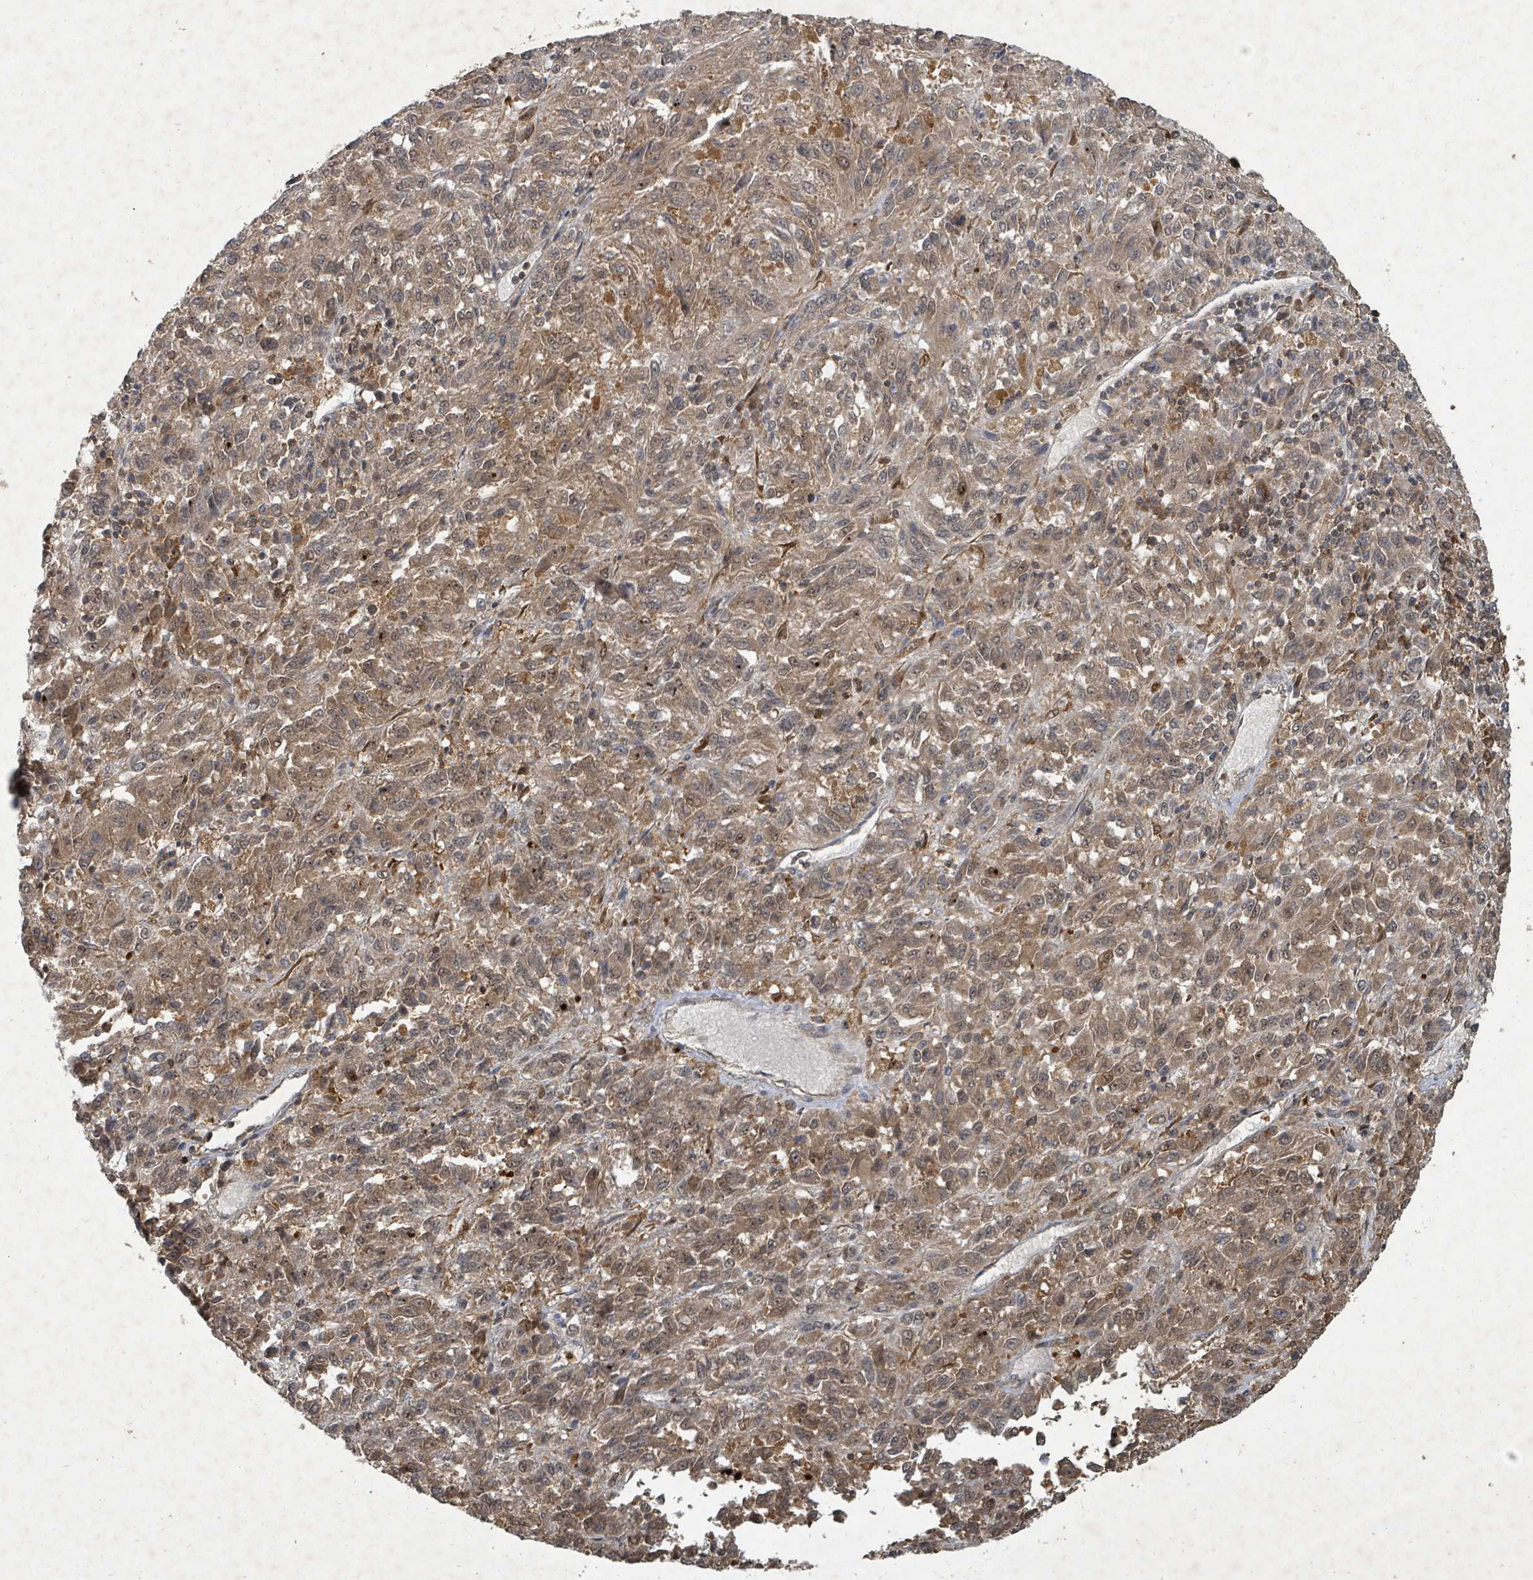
{"staining": {"intensity": "moderate", "quantity": ">75%", "location": "cytoplasmic/membranous,nuclear"}, "tissue": "melanoma", "cell_type": "Tumor cells", "image_type": "cancer", "snomed": [{"axis": "morphology", "description": "Malignant melanoma, Metastatic site"}, {"axis": "topography", "description": "Lung"}], "caption": "Immunohistochemistry (IHC) (DAB) staining of human melanoma demonstrates moderate cytoplasmic/membranous and nuclear protein positivity in about >75% of tumor cells.", "gene": "KDM4E", "patient": {"sex": "male", "age": 64}}